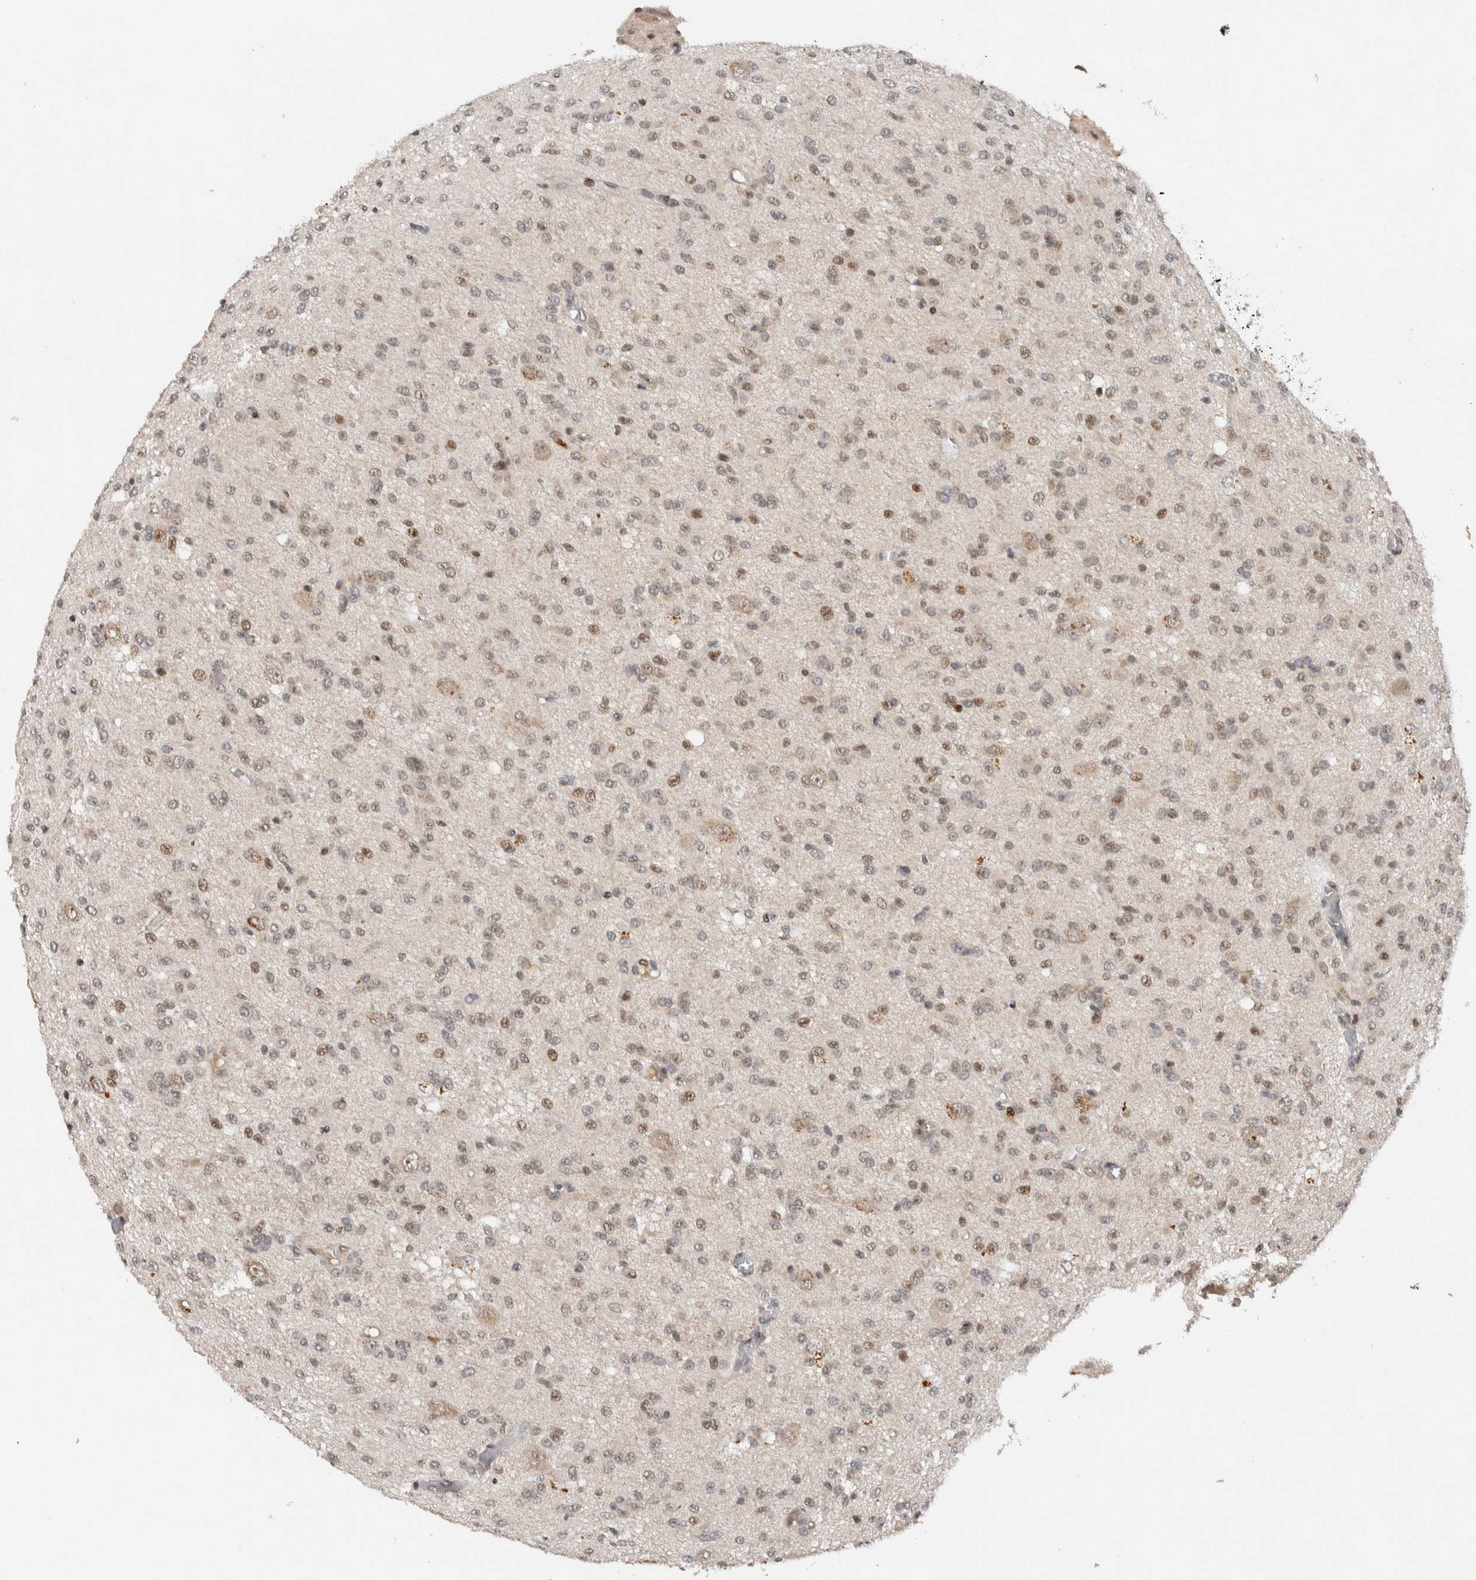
{"staining": {"intensity": "weak", "quantity": "25%-75%", "location": "nuclear"}, "tissue": "glioma", "cell_type": "Tumor cells", "image_type": "cancer", "snomed": [{"axis": "morphology", "description": "Glioma, malignant, High grade"}, {"axis": "topography", "description": "Brain"}], "caption": "Protein expression analysis of human glioma reveals weak nuclear positivity in about 25%-75% of tumor cells. (brown staining indicates protein expression, while blue staining denotes nuclei).", "gene": "ZNF521", "patient": {"sex": "female", "age": 59}}